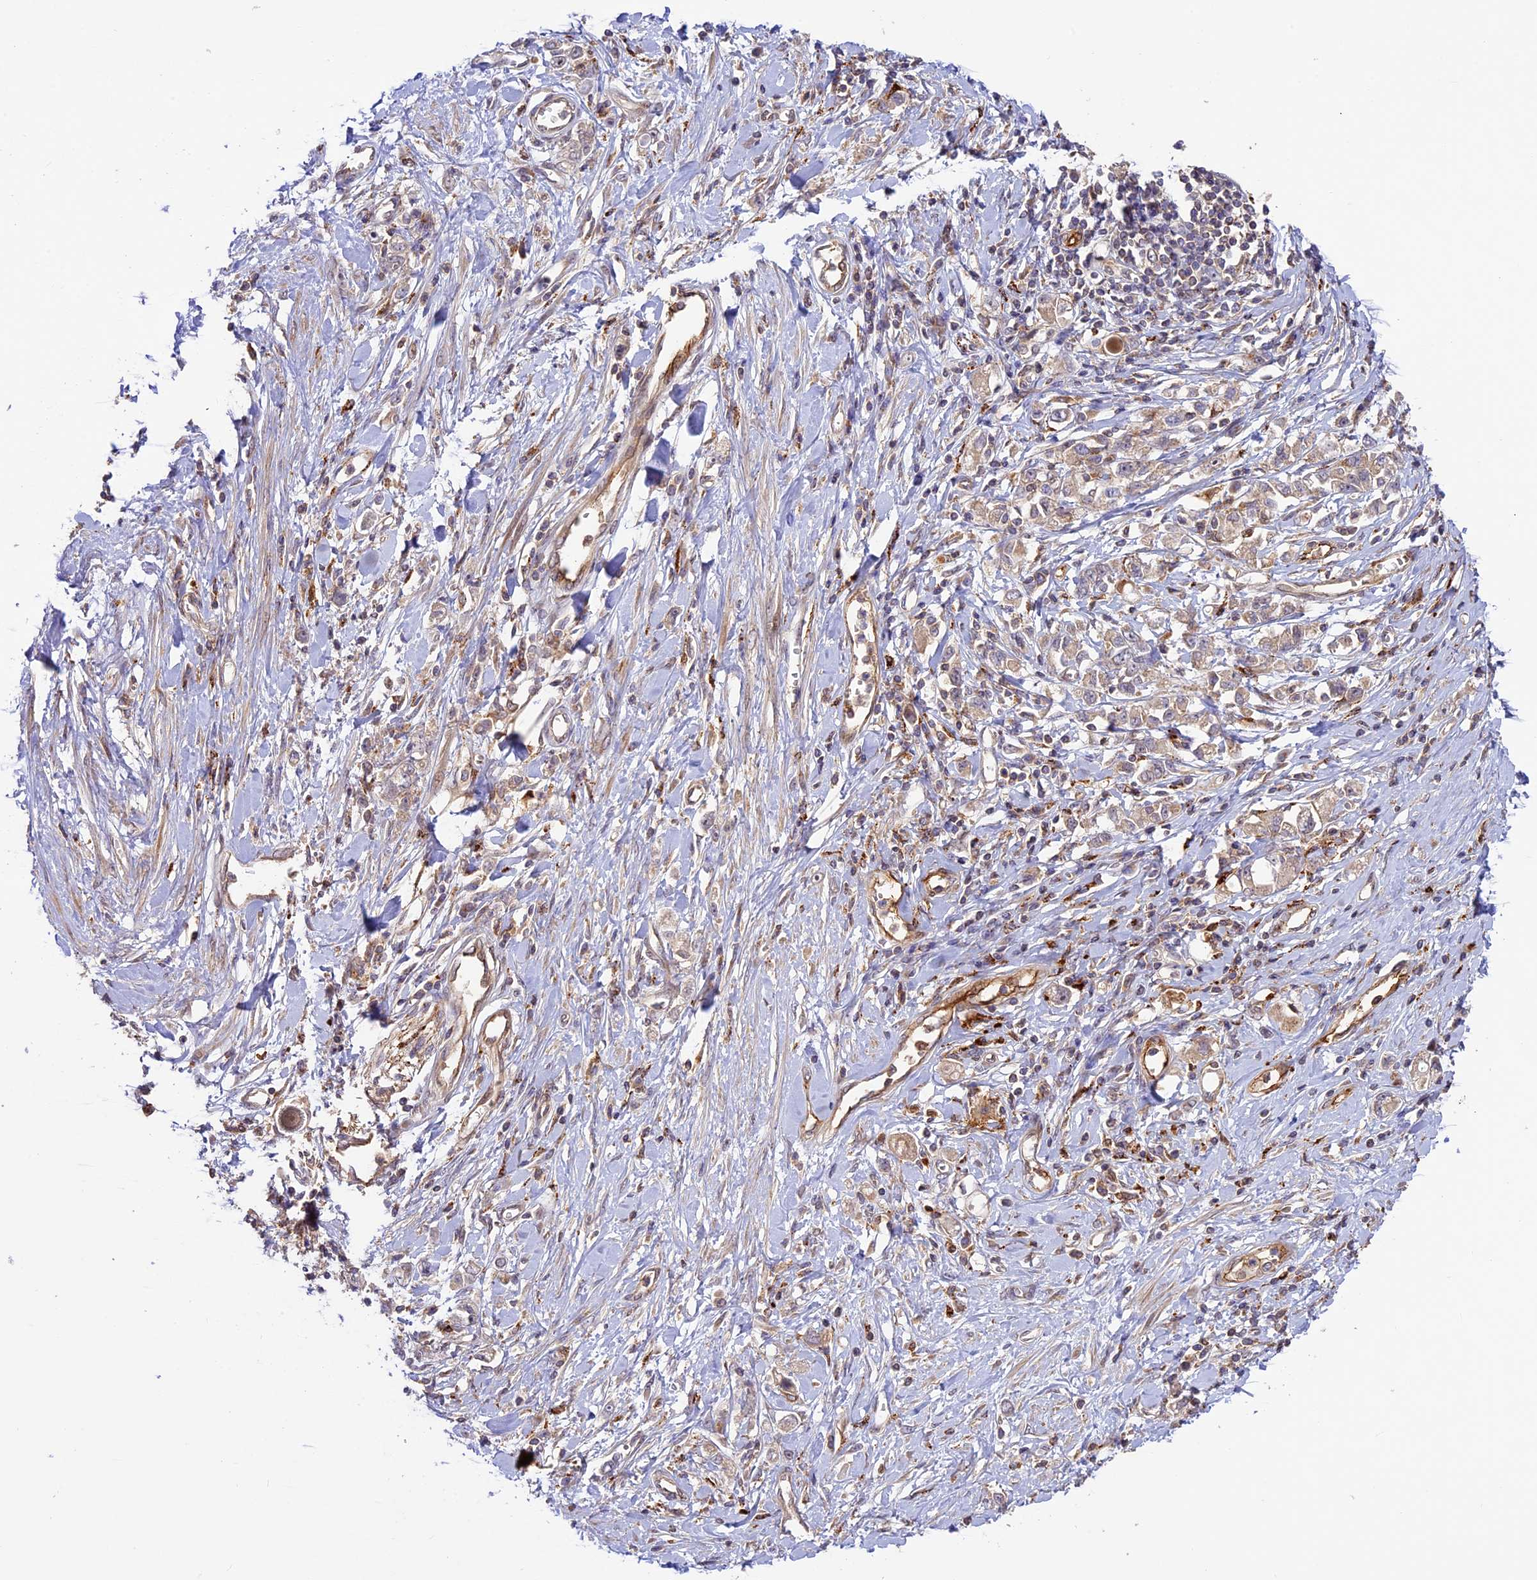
{"staining": {"intensity": "negative", "quantity": "none", "location": "none"}, "tissue": "stomach cancer", "cell_type": "Tumor cells", "image_type": "cancer", "snomed": [{"axis": "morphology", "description": "Adenocarcinoma, NOS"}, {"axis": "topography", "description": "Stomach"}], "caption": "DAB (3,3'-diaminobenzidine) immunohistochemical staining of human adenocarcinoma (stomach) shows no significant staining in tumor cells.", "gene": "DGKH", "patient": {"sex": "female", "age": 76}}